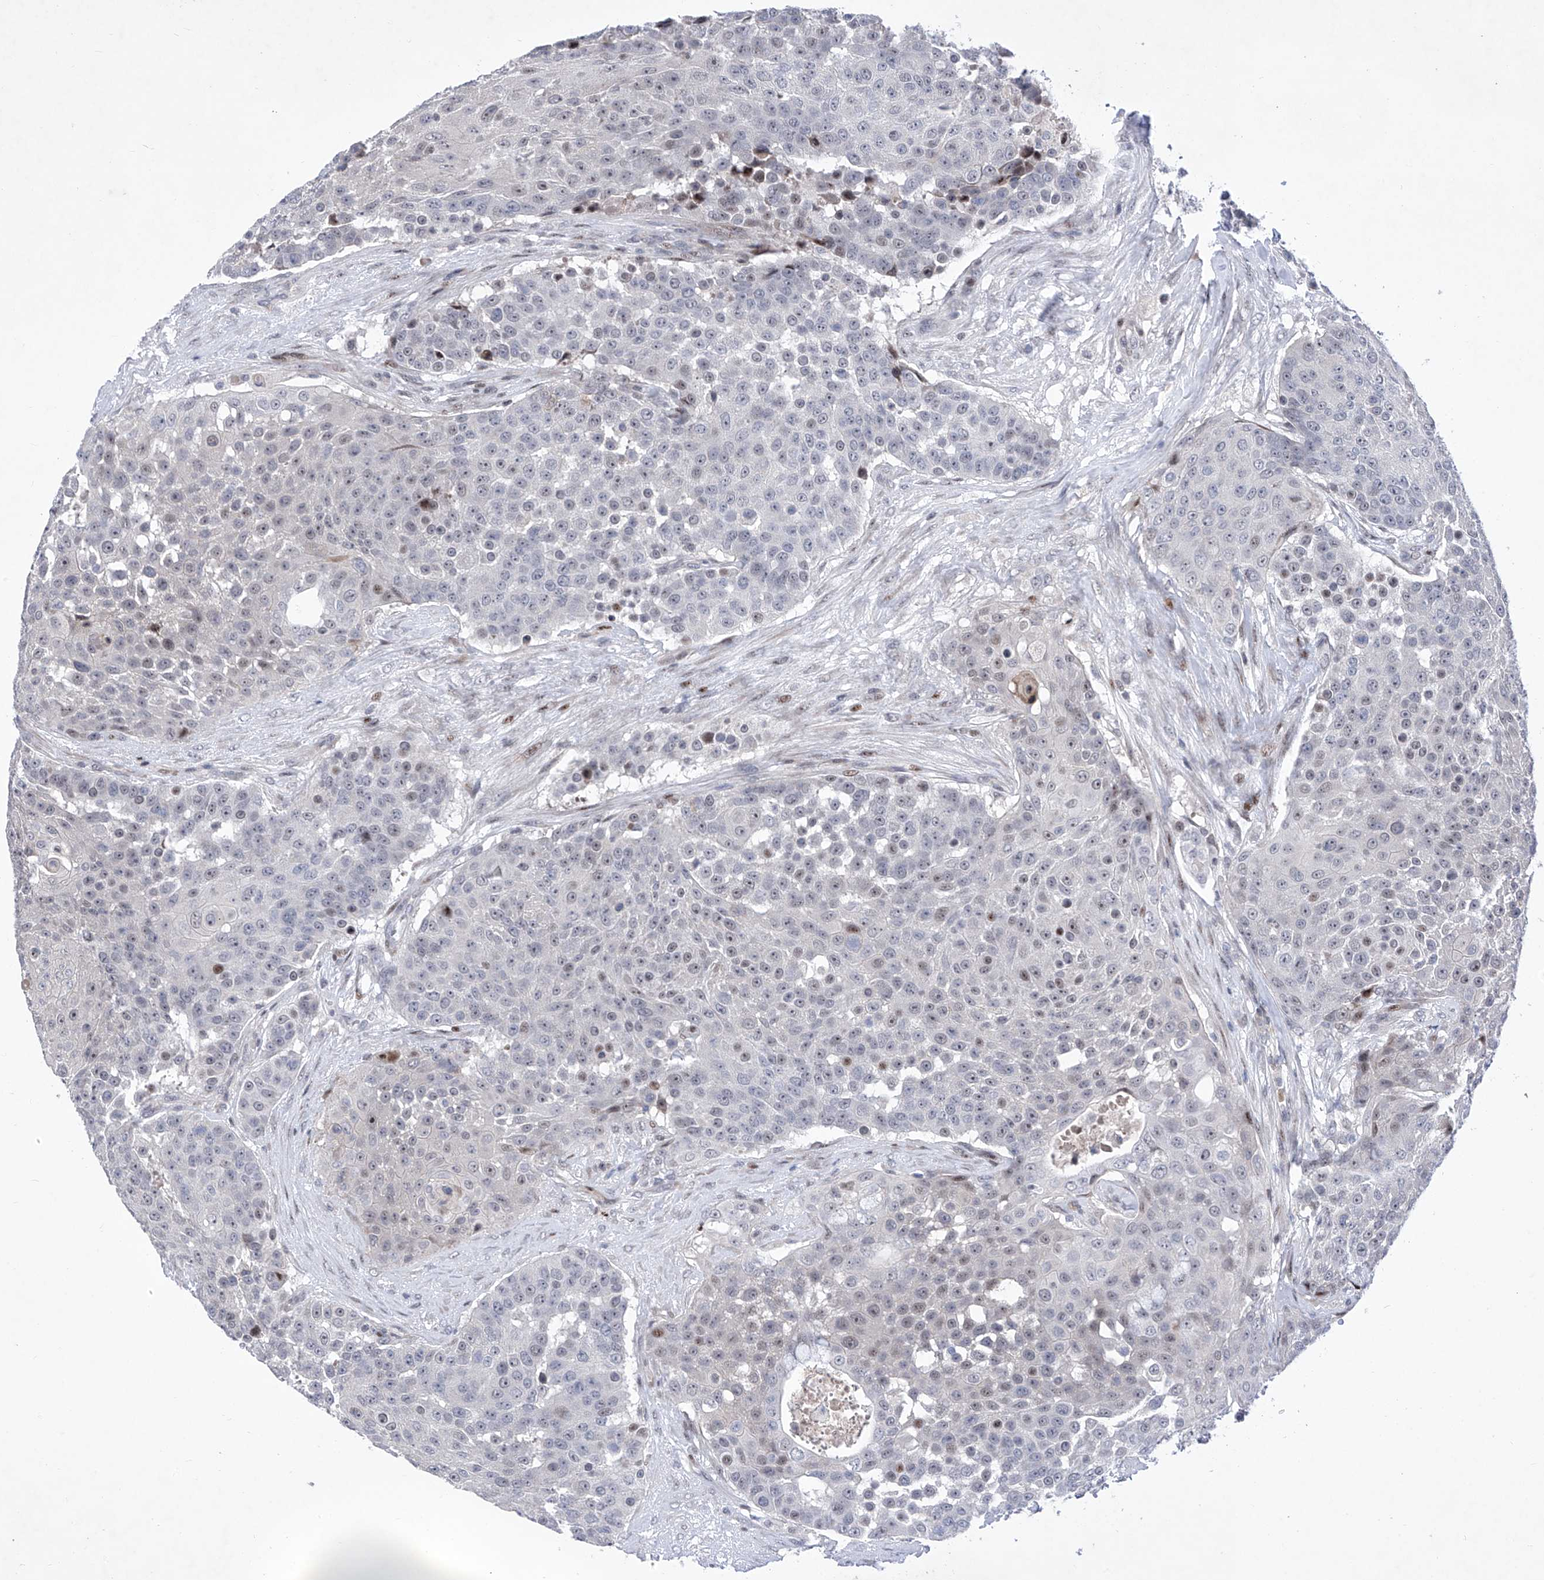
{"staining": {"intensity": "moderate", "quantity": "<25%", "location": "nuclear"}, "tissue": "urothelial cancer", "cell_type": "Tumor cells", "image_type": "cancer", "snomed": [{"axis": "morphology", "description": "Urothelial carcinoma, High grade"}, {"axis": "topography", "description": "Urinary bladder"}], "caption": "The image demonstrates immunohistochemical staining of urothelial cancer. There is moderate nuclear positivity is seen in about <25% of tumor cells.", "gene": "NUFIP1", "patient": {"sex": "female", "age": 63}}